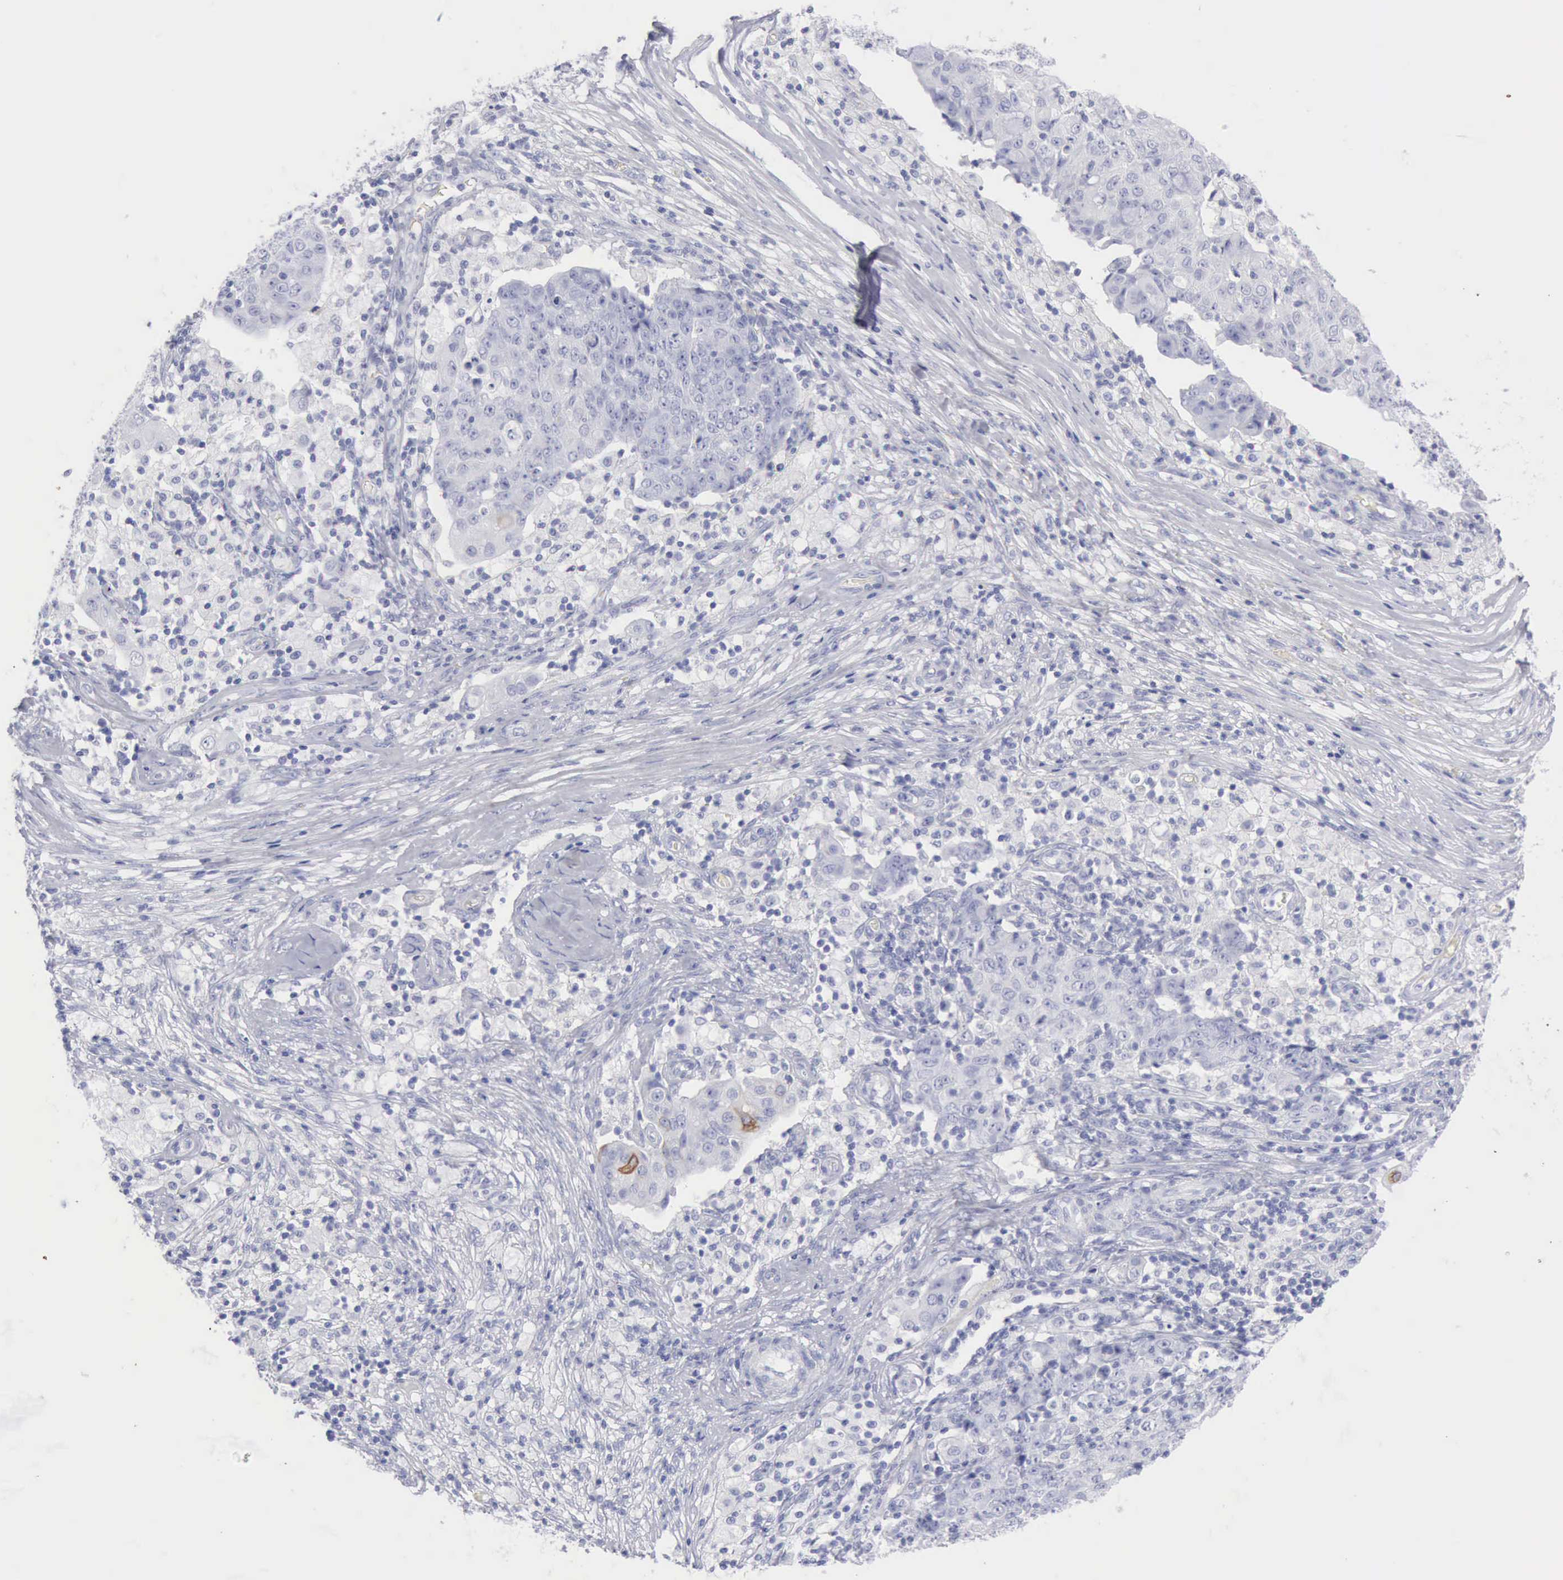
{"staining": {"intensity": "negative", "quantity": "none", "location": "none"}, "tissue": "ovarian cancer", "cell_type": "Tumor cells", "image_type": "cancer", "snomed": [{"axis": "morphology", "description": "Carcinoma, endometroid"}, {"axis": "topography", "description": "Ovary"}], "caption": "The histopathology image demonstrates no staining of tumor cells in ovarian cancer.", "gene": "KRT10", "patient": {"sex": "female", "age": 42}}